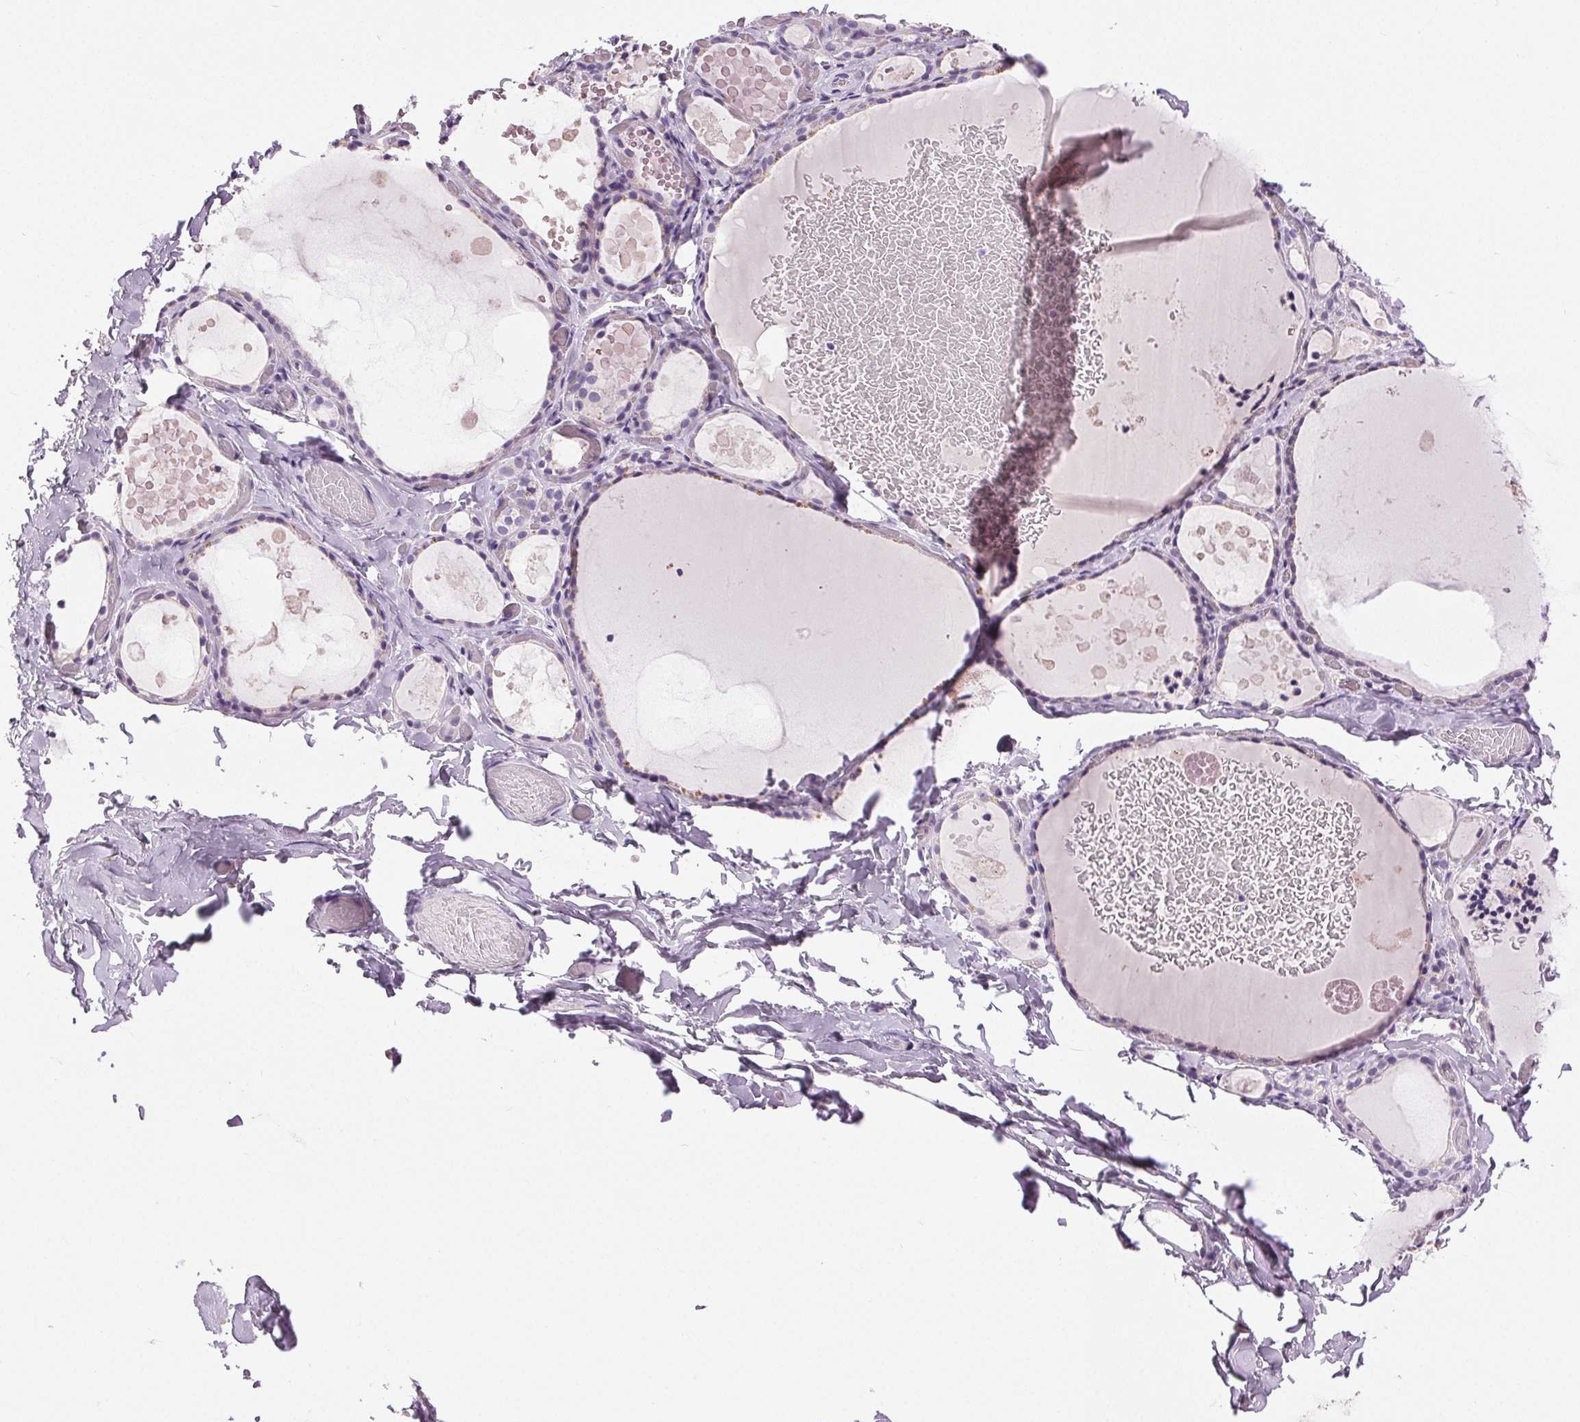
{"staining": {"intensity": "negative", "quantity": "none", "location": "none"}, "tissue": "thyroid gland", "cell_type": "Glandular cells", "image_type": "normal", "snomed": [{"axis": "morphology", "description": "Normal tissue, NOS"}, {"axis": "topography", "description": "Thyroid gland"}], "caption": "Immunohistochemistry (IHC) histopathology image of benign thyroid gland: thyroid gland stained with DAB displays no significant protein staining in glandular cells. The staining was performed using DAB (3,3'-diaminobenzidine) to visualize the protein expression in brown, while the nuclei were stained in blue with hematoxylin (Magnification: 20x).", "gene": "MISP", "patient": {"sex": "female", "age": 56}}